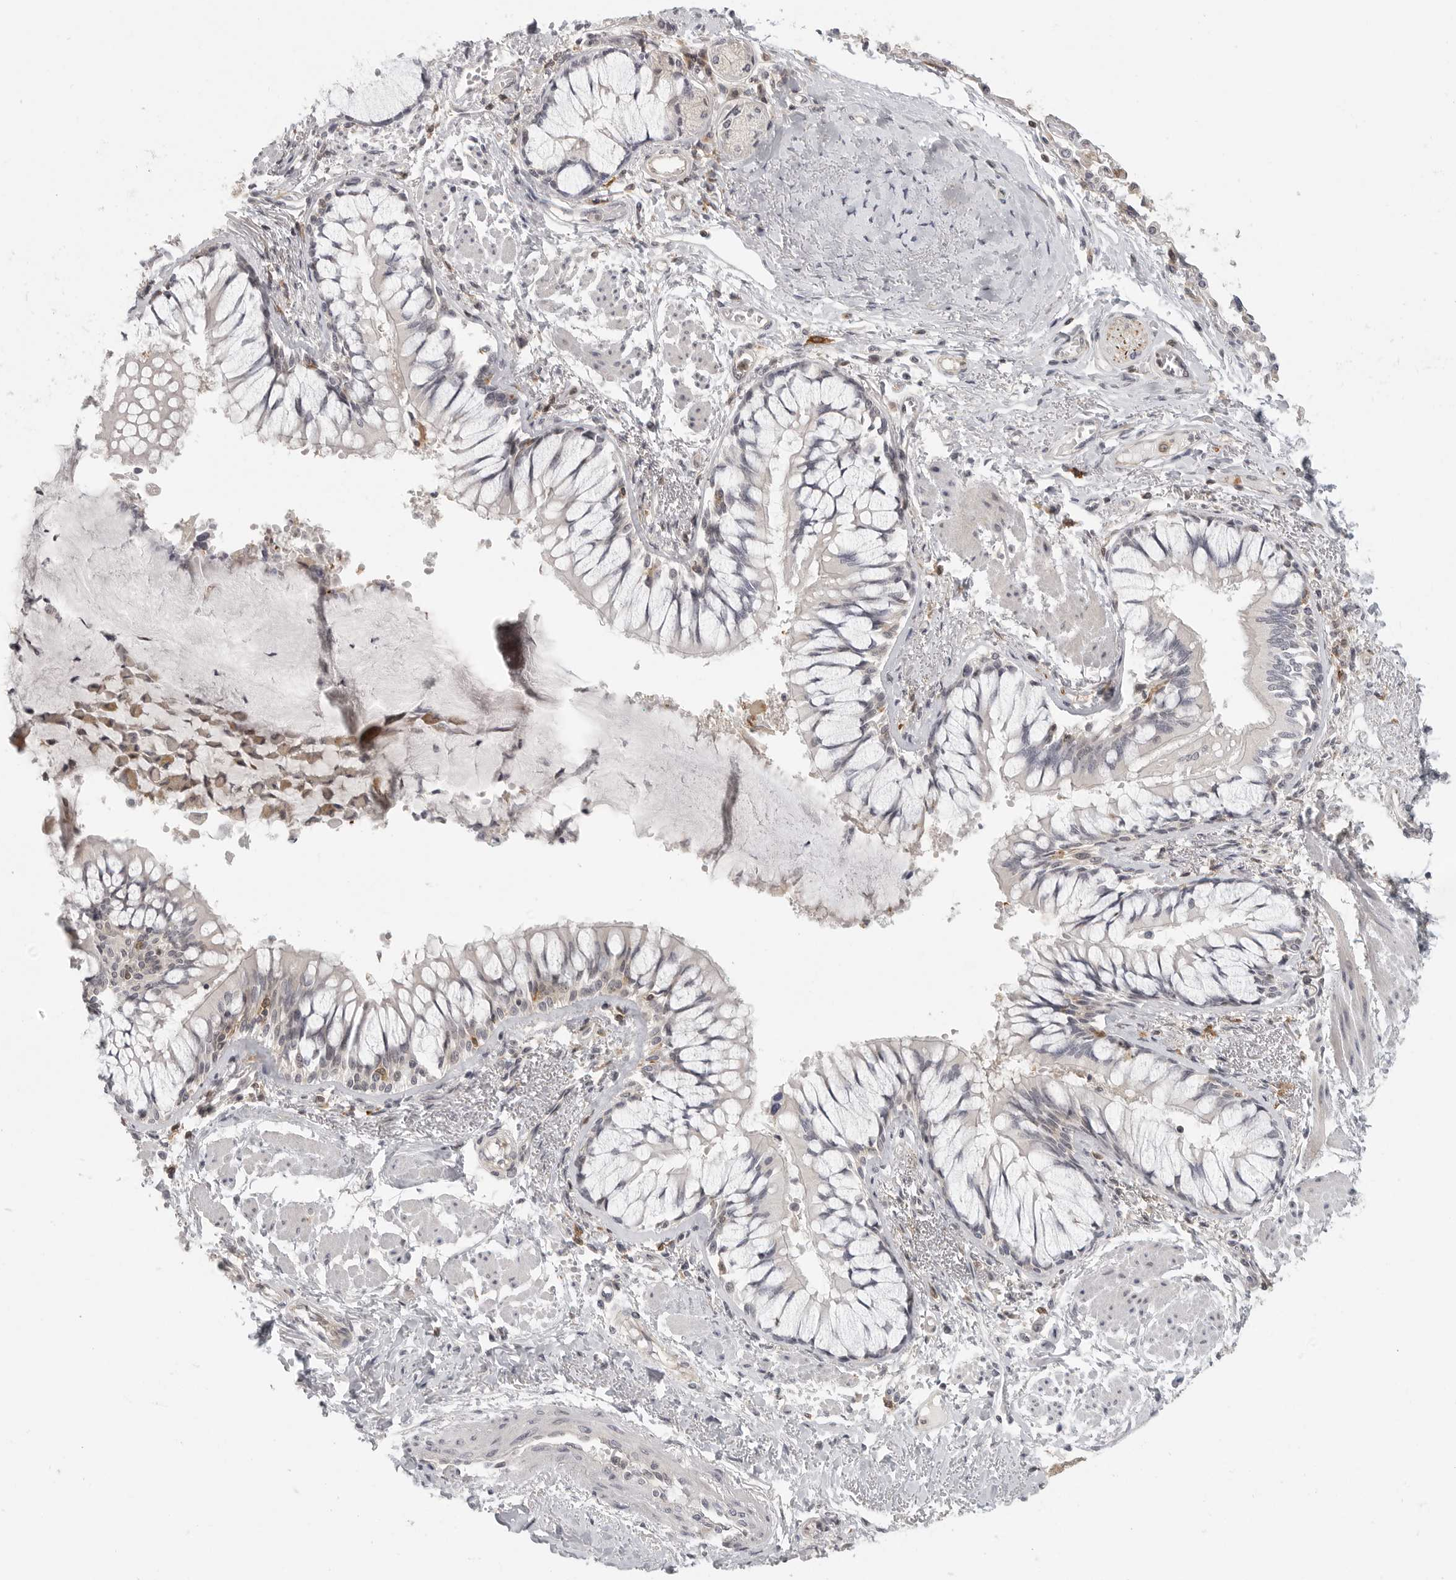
{"staining": {"intensity": "moderate", "quantity": "25%-75%", "location": "cytoplasmic/membranous"}, "tissue": "bronchus", "cell_type": "Respiratory epithelial cells", "image_type": "normal", "snomed": [{"axis": "morphology", "description": "Normal tissue, NOS"}, {"axis": "topography", "description": "Cartilage tissue"}, {"axis": "topography", "description": "Bronchus"}, {"axis": "topography", "description": "Lung"}], "caption": "Immunohistochemical staining of normal bronchus demonstrates medium levels of moderate cytoplasmic/membranous expression in about 25%-75% of respiratory epithelial cells.", "gene": "DBNL", "patient": {"sex": "male", "age": 64}}